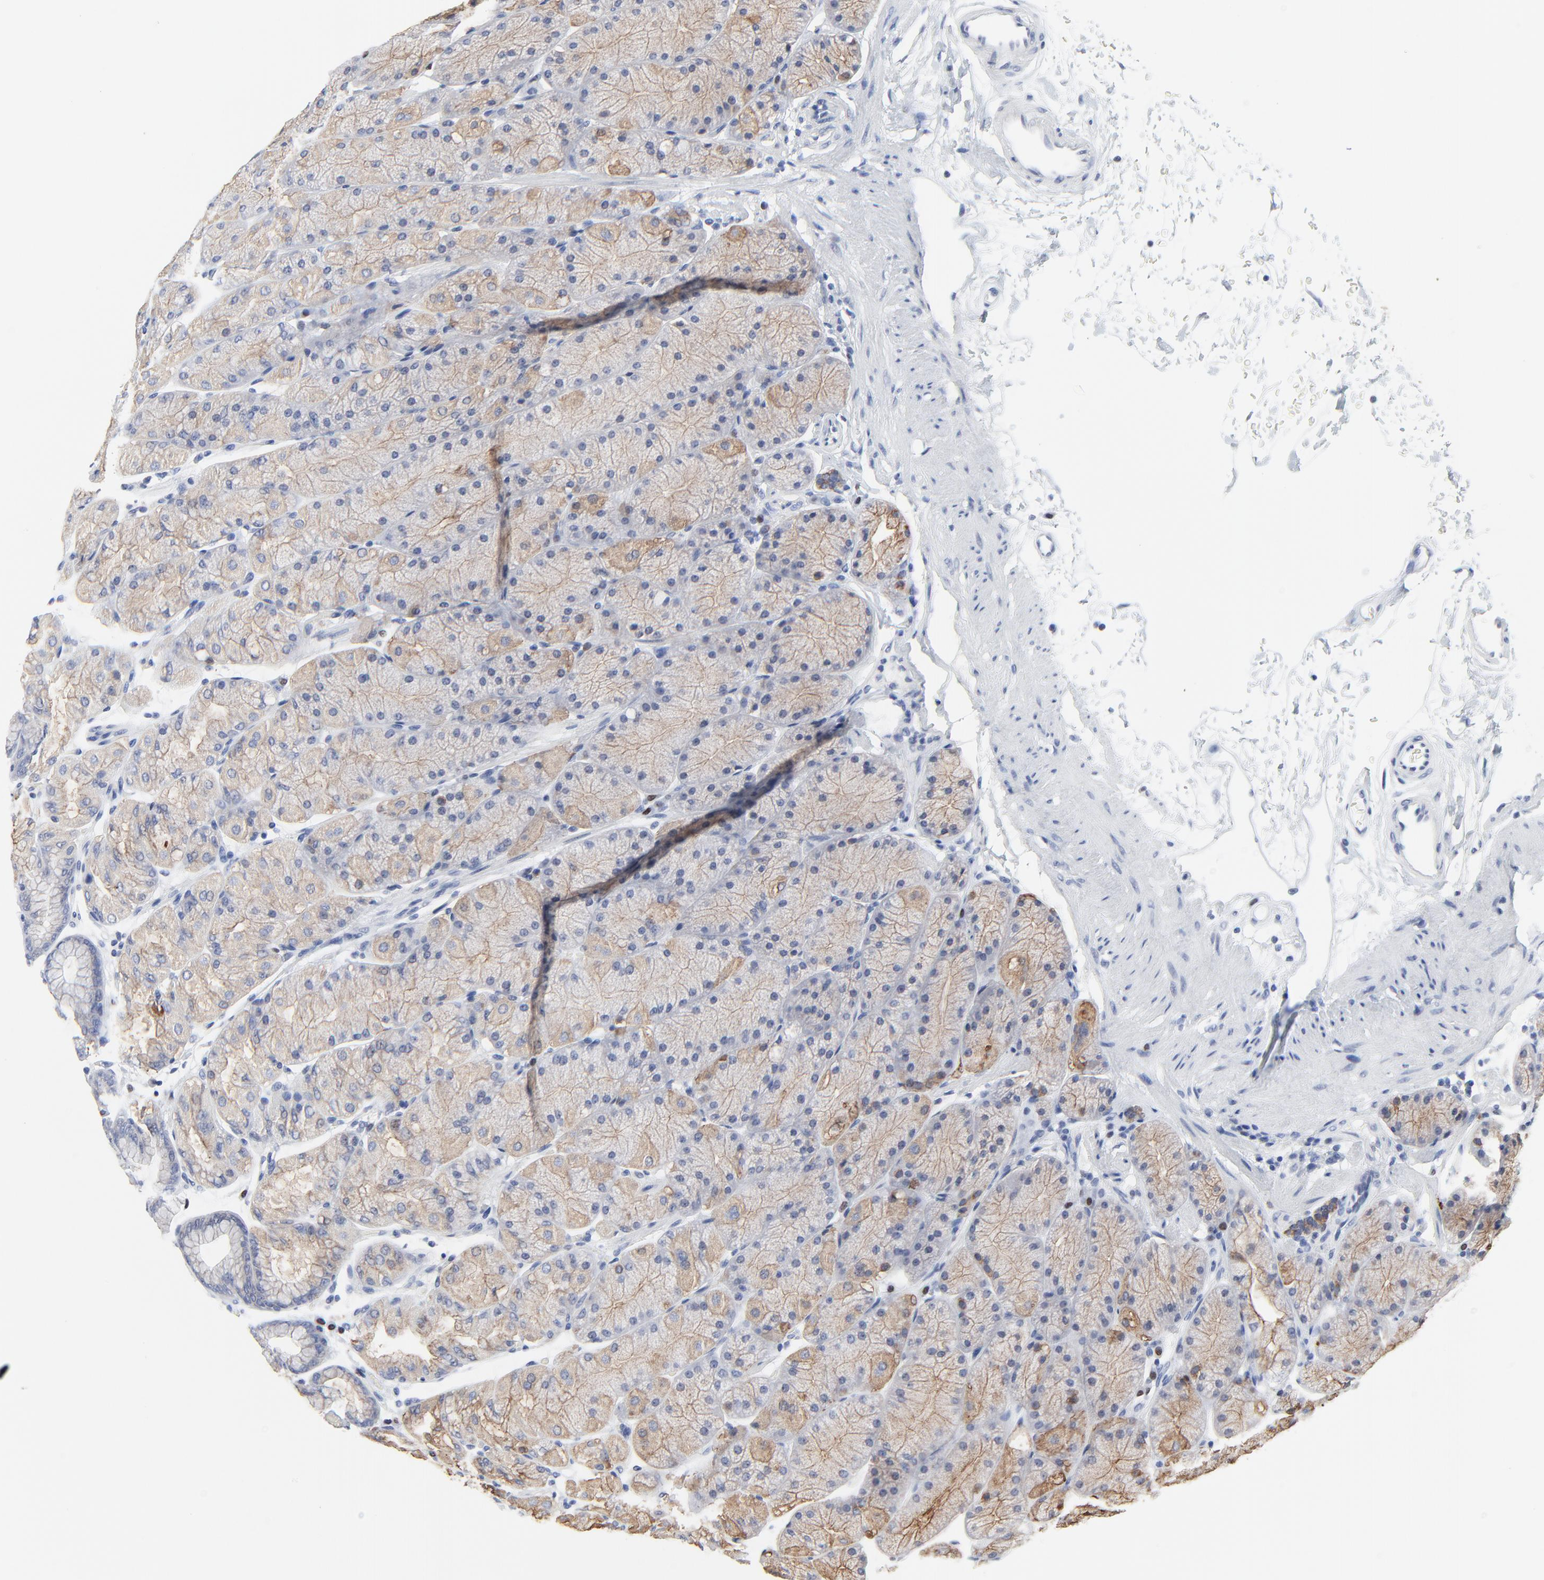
{"staining": {"intensity": "moderate", "quantity": "25%-75%", "location": "cytoplasmic/membranous"}, "tissue": "stomach", "cell_type": "Glandular cells", "image_type": "normal", "snomed": [{"axis": "morphology", "description": "Normal tissue, NOS"}, {"axis": "topography", "description": "Stomach, upper"}, {"axis": "topography", "description": "Stomach"}], "caption": "IHC (DAB) staining of normal human stomach displays moderate cytoplasmic/membranous protein expression in about 25%-75% of glandular cells.", "gene": "LNX1", "patient": {"sex": "male", "age": 76}}